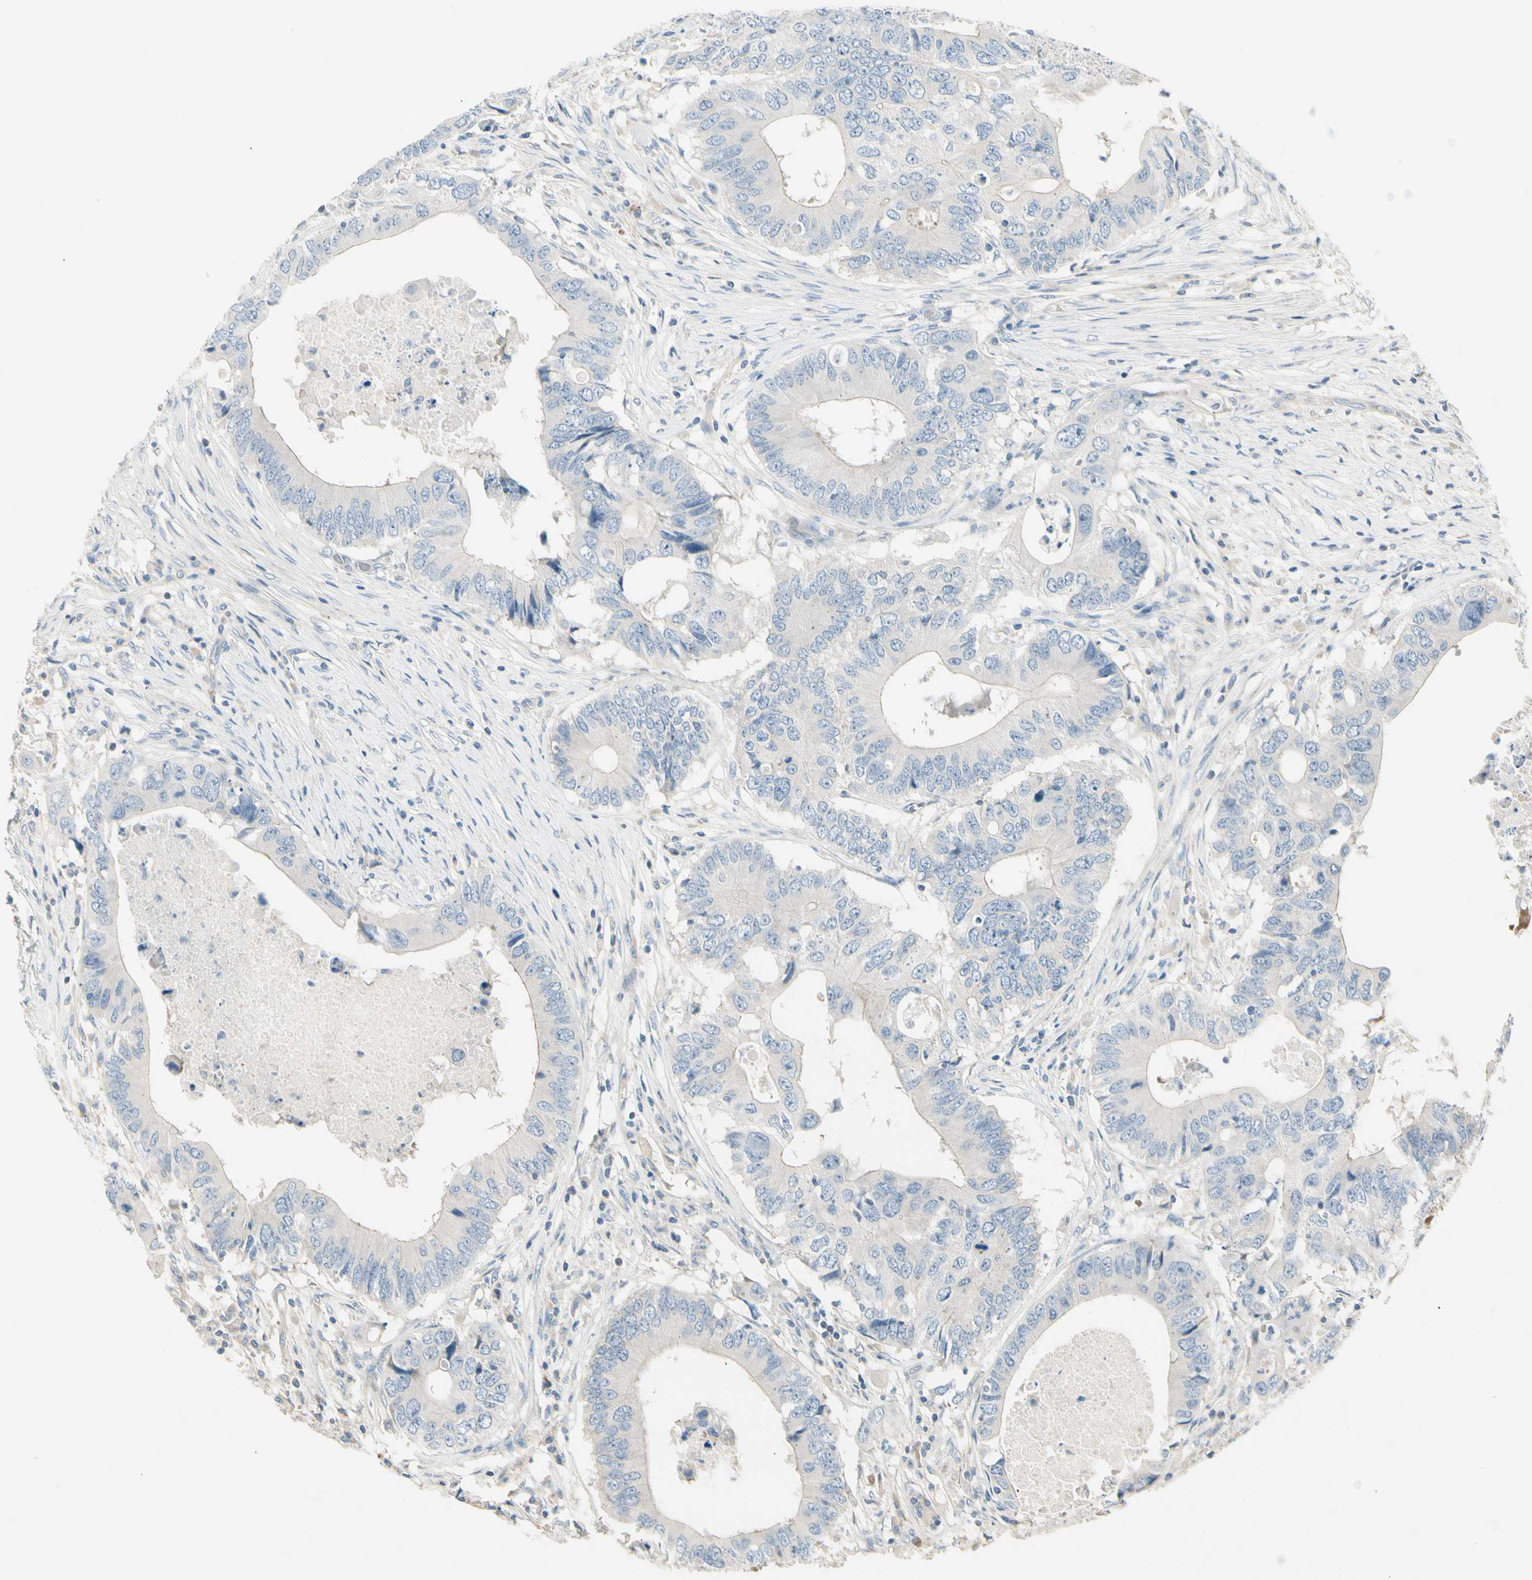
{"staining": {"intensity": "negative", "quantity": "none", "location": "none"}, "tissue": "colorectal cancer", "cell_type": "Tumor cells", "image_type": "cancer", "snomed": [{"axis": "morphology", "description": "Adenocarcinoma, NOS"}, {"axis": "topography", "description": "Colon"}], "caption": "This image is of colorectal cancer stained with immunohistochemistry (IHC) to label a protein in brown with the nuclei are counter-stained blue. There is no positivity in tumor cells.", "gene": "ADGRA3", "patient": {"sex": "male", "age": 71}}